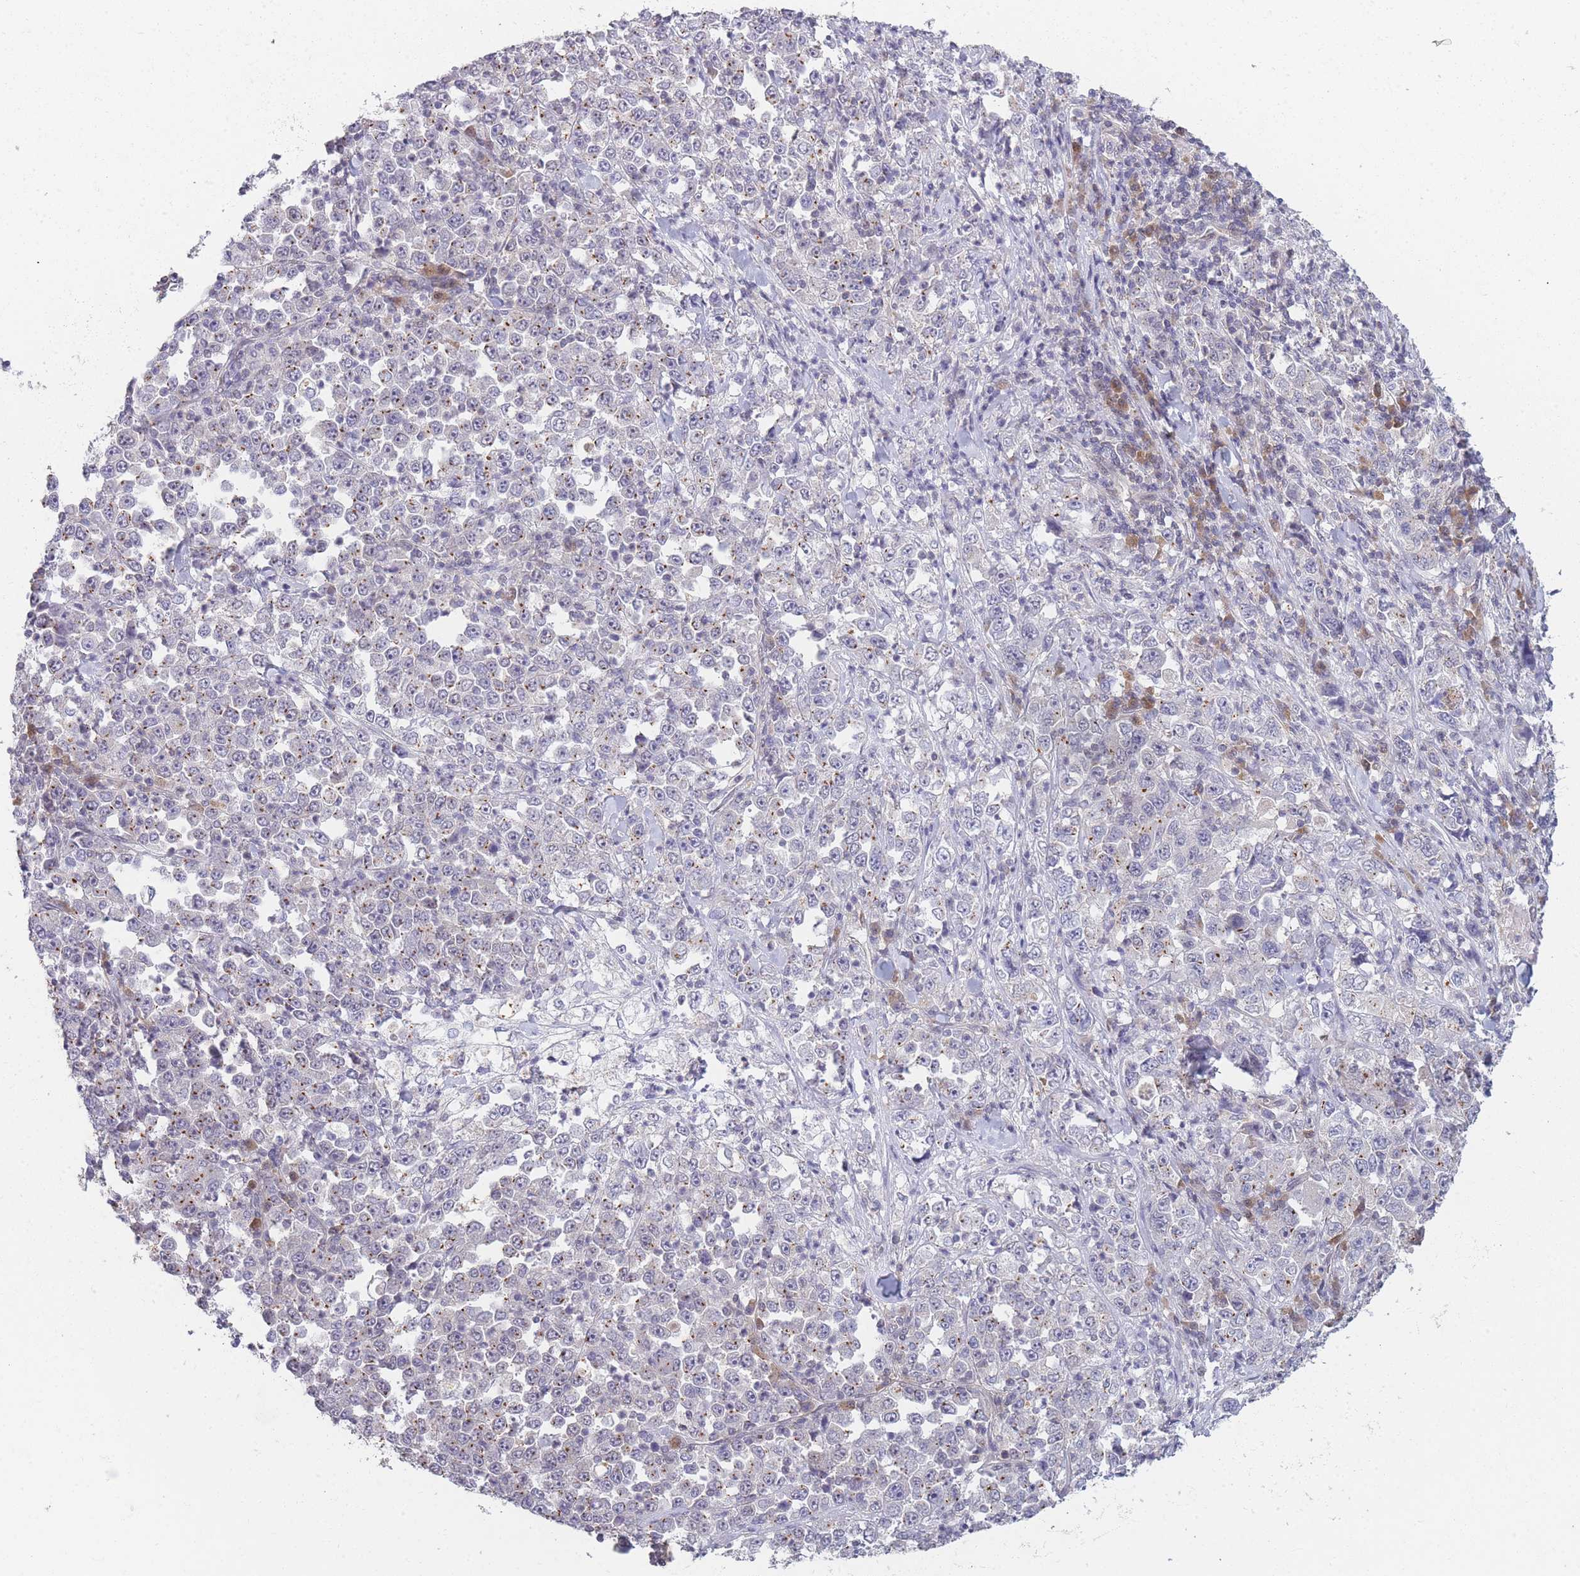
{"staining": {"intensity": "weak", "quantity": "25%-75%", "location": "cytoplasmic/membranous"}, "tissue": "stomach cancer", "cell_type": "Tumor cells", "image_type": "cancer", "snomed": [{"axis": "morphology", "description": "Normal tissue, NOS"}, {"axis": "morphology", "description": "Adenocarcinoma, NOS"}, {"axis": "topography", "description": "Stomach, upper"}, {"axis": "topography", "description": "Stomach"}], "caption": "Immunohistochemistry of stomach cancer demonstrates low levels of weak cytoplasmic/membranous expression in approximately 25%-75% of tumor cells.", "gene": "MRI1", "patient": {"sex": "male", "age": 59}}